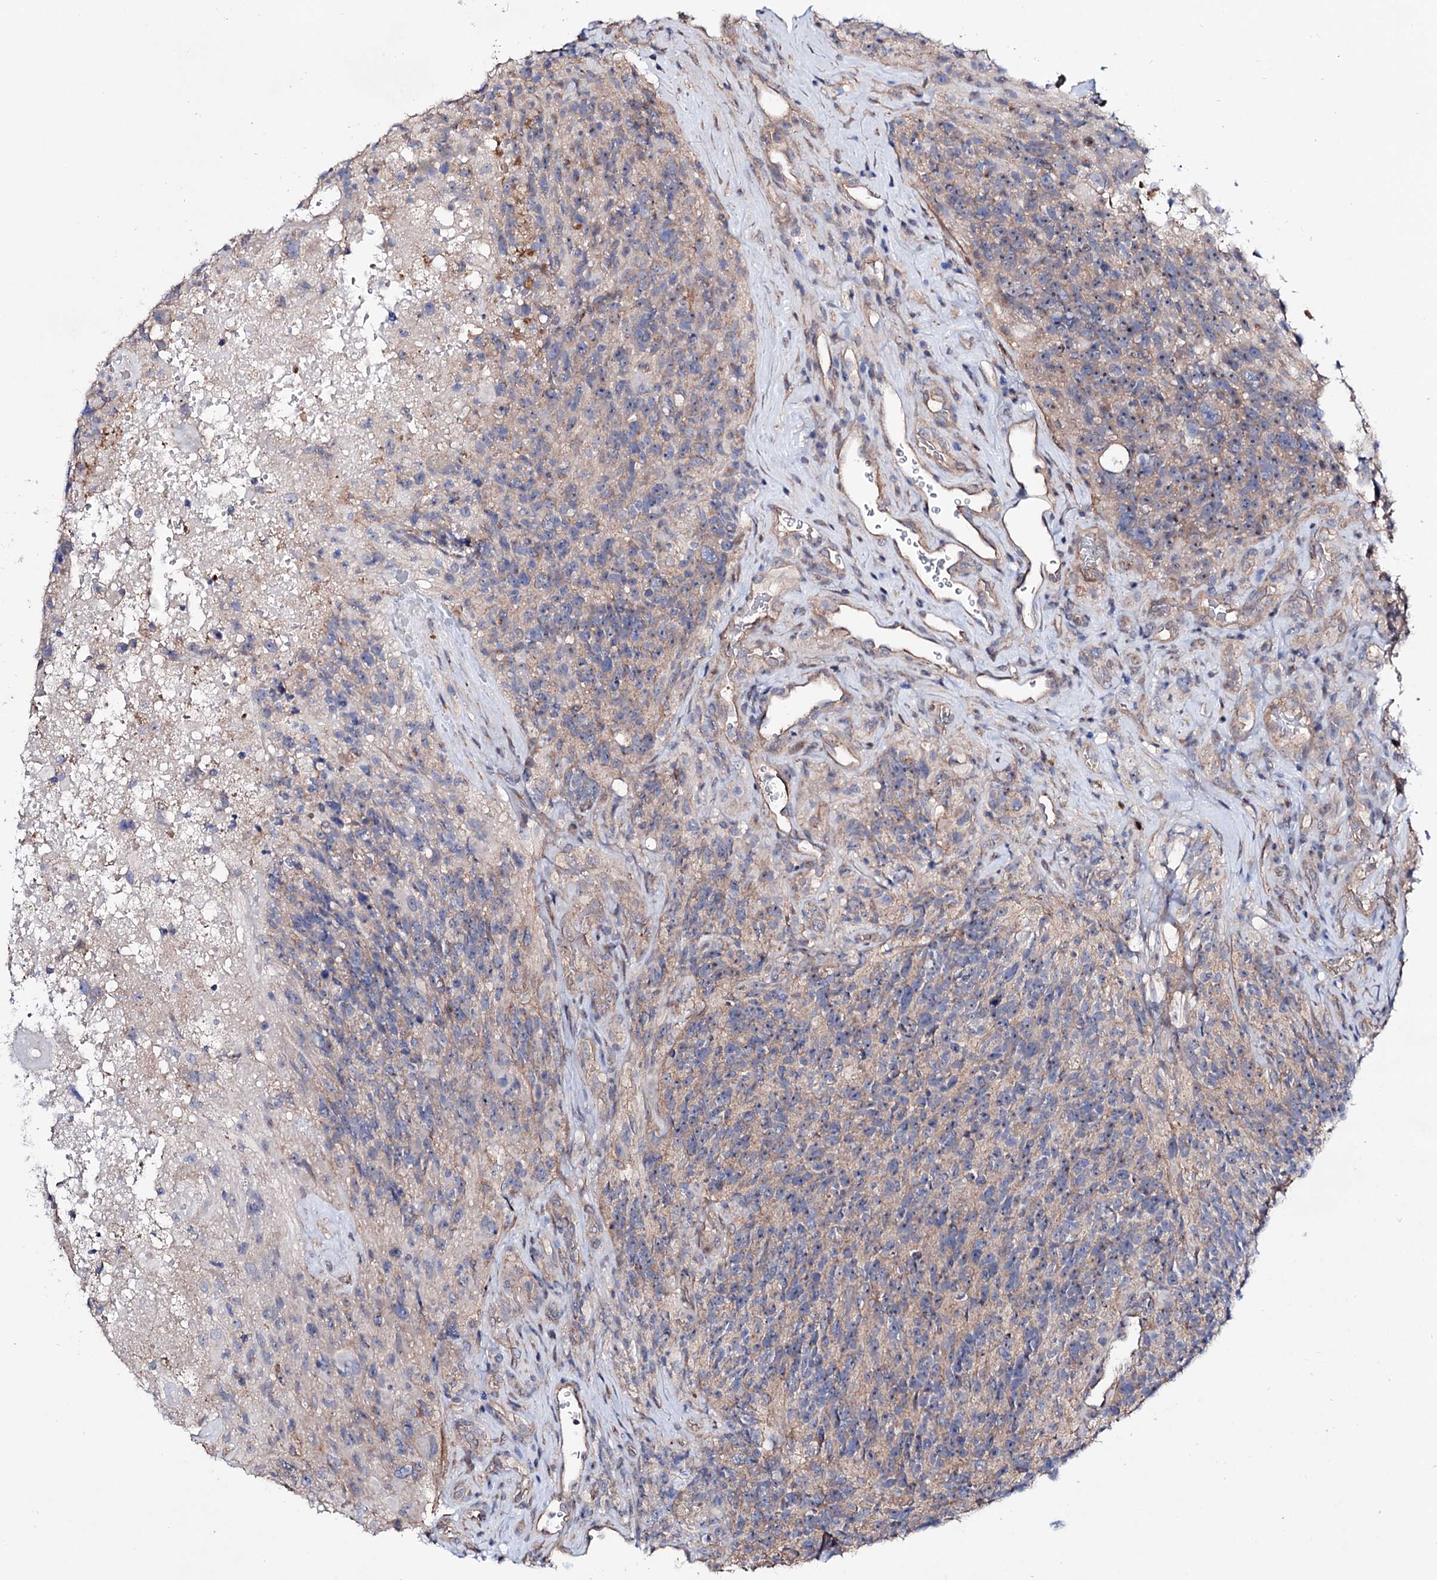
{"staining": {"intensity": "negative", "quantity": "none", "location": "none"}, "tissue": "glioma", "cell_type": "Tumor cells", "image_type": "cancer", "snomed": [{"axis": "morphology", "description": "Glioma, malignant, High grade"}, {"axis": "topography", "description": "Brain"}], "caption": "Protein analysis of glioma shows no significant expression in tumor cells. The staining is performed using DAB brown chromogen with nuclei counter-stained in using hematoxylin.", "gene": "SEC24A", "patient": {"sex": "male", "age": 76}}